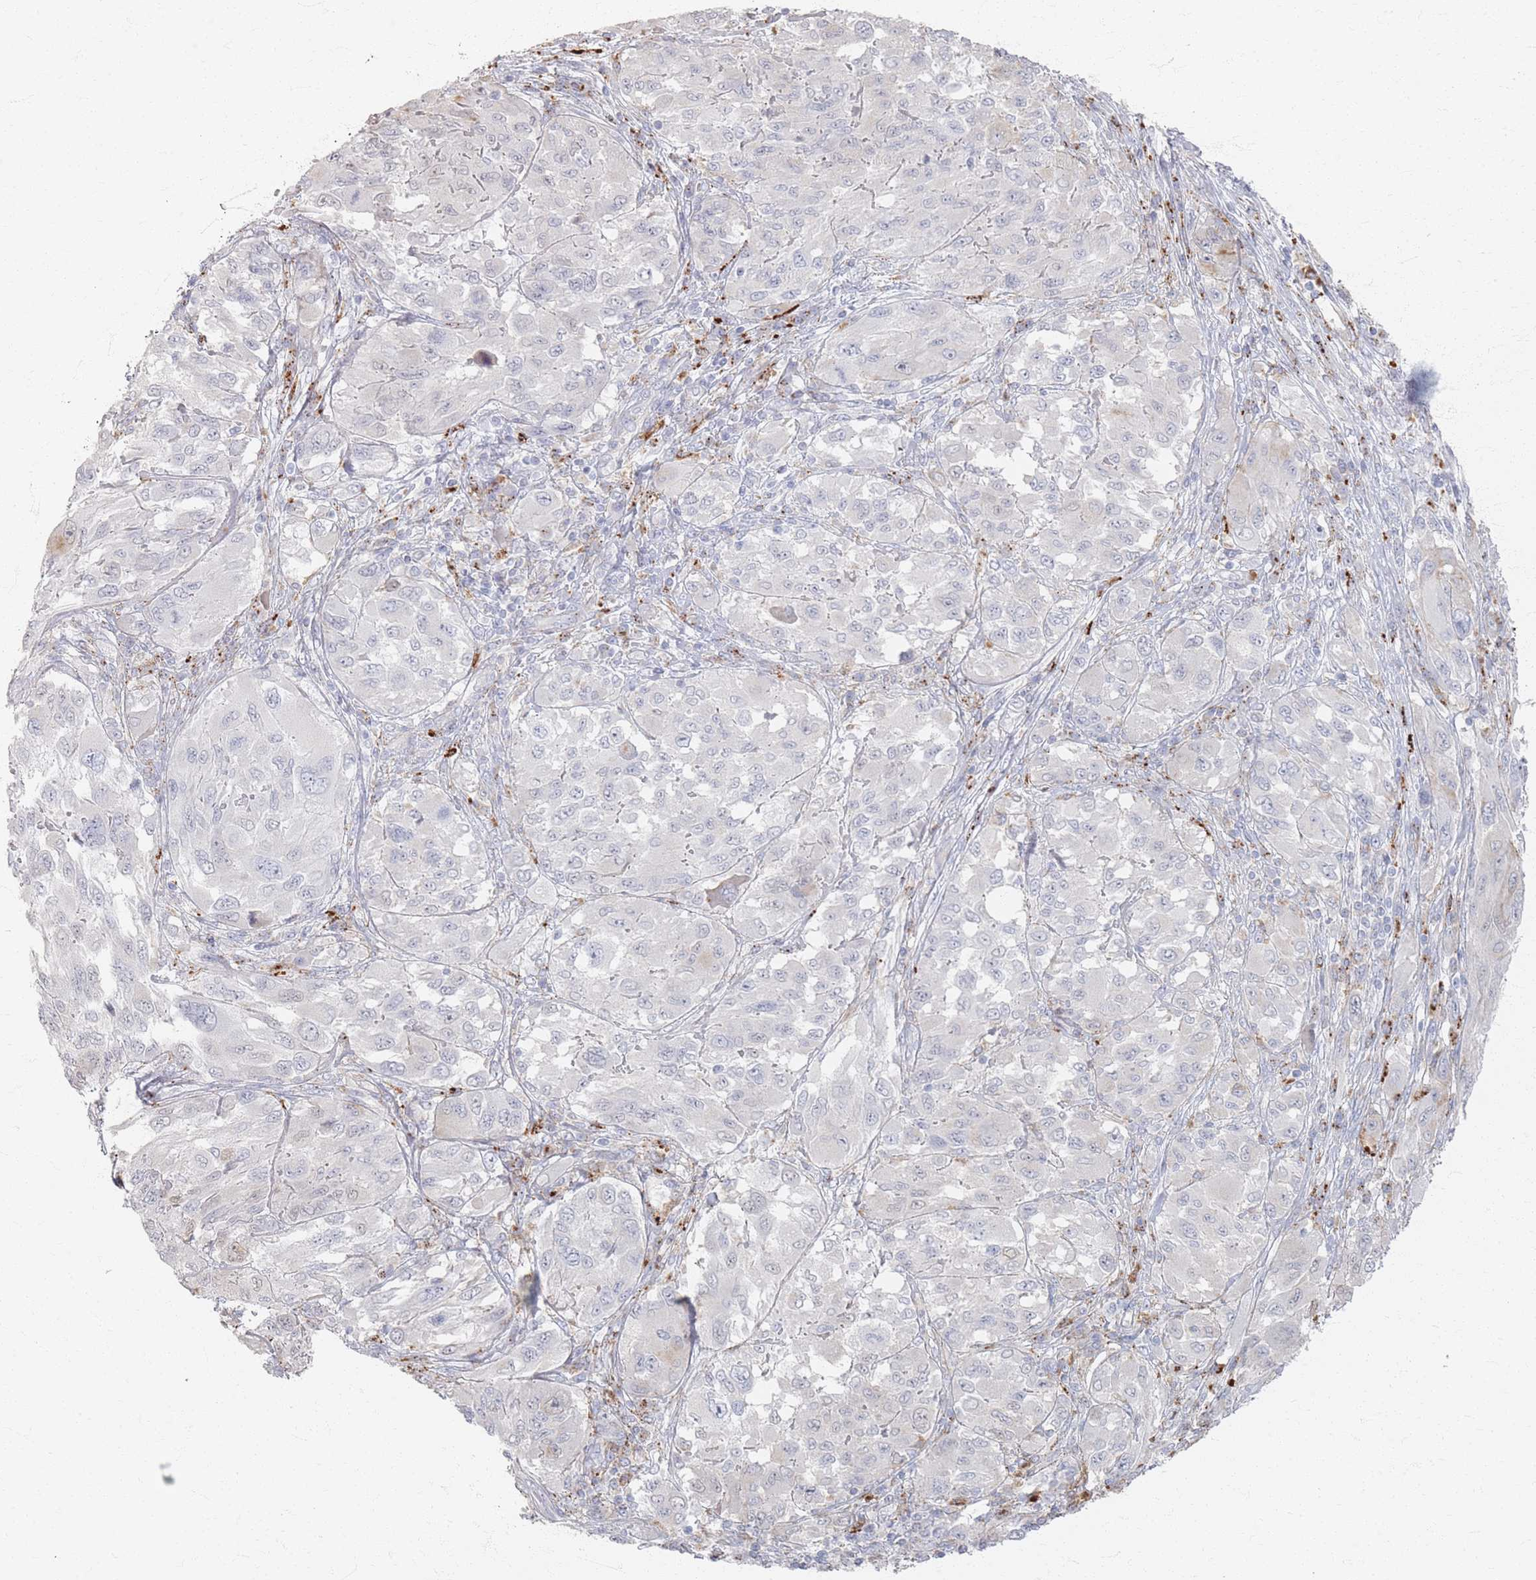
{"staining": {"intensity": "weak", "quantity": "<25%", "location": "nuclear"}, "tissue": "melanoma", "cell_type": "Tumor cells", "image_type": "cancer", "snomed": [{"axis": "morphology", "description": "Malignant melanoma, NOS"}, {"axis": "topography", "description": "Skin"}], "caption": "High power microscopy image of an immunohistochemistry (IHC) image of melanoma, revealing no significant expression in tumor cells. (Stains: DAB IHC with hematoxylin counter stain, Microscopy: brightfield microscopy at high magnification).", "gene": "SLC2A11", "patient": {"sex": "female", "age": 91}}